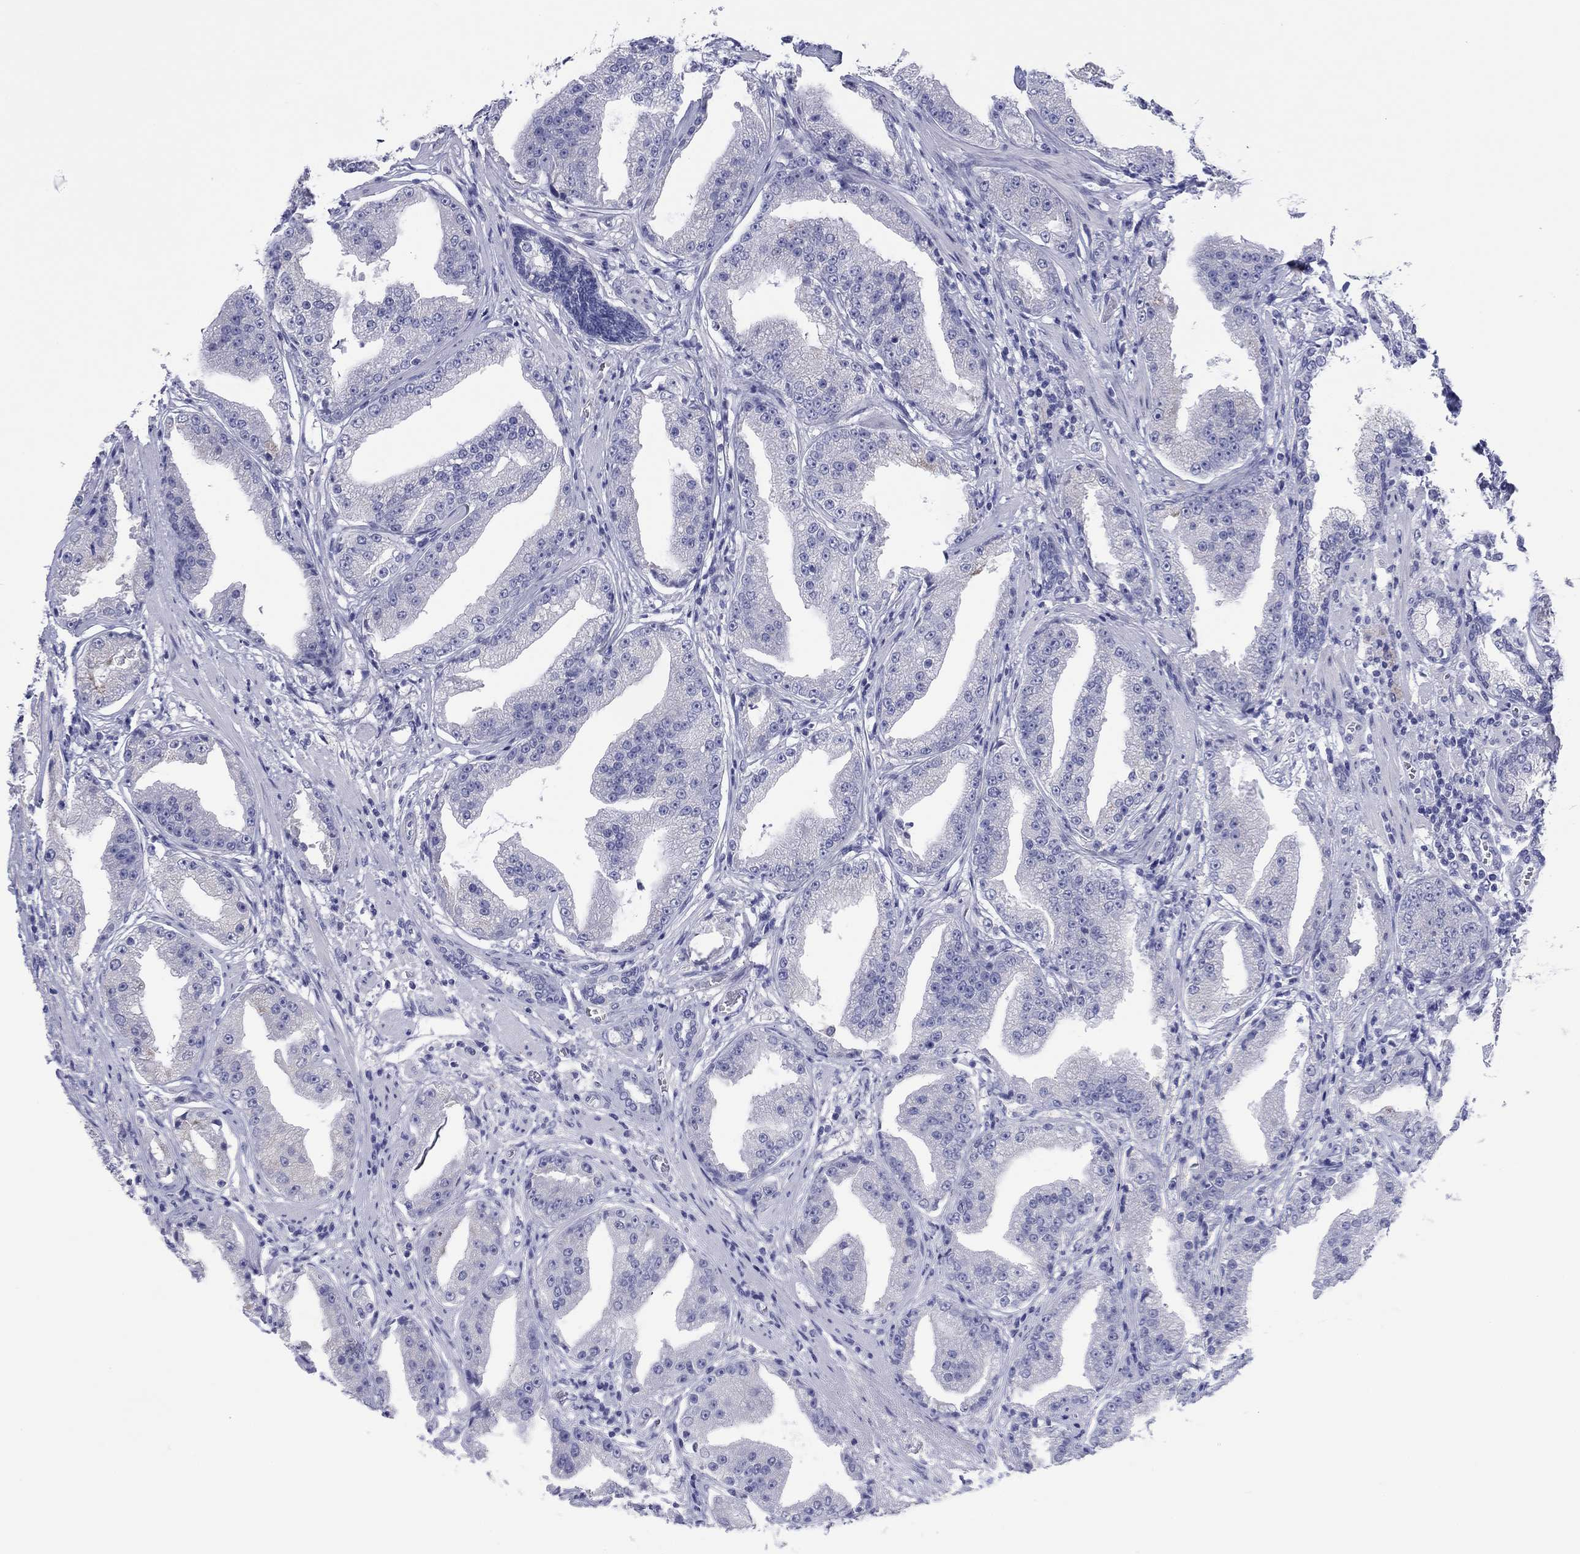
{"staining": {"intensity": "negative", "quantity": "none", "location": "none"}, "tissue": "prostate cancer", "cell_type": "Tumor cells", "image_type": "cancer", "snomed": [{"axis": "morphology", "description": "Adenocarcinoma, Low grade"}, {"axis": "topography", "description": "Prostate"}], "caption": "Immunohistochemistry photomicrograph of neoplastic tissue: prostate low-grade adenocarcinoma stained with DAB displays no significant protein expression in tumor cells.", "gene": "ERICH3", "patient": {"sex": "male", "age": 62}}